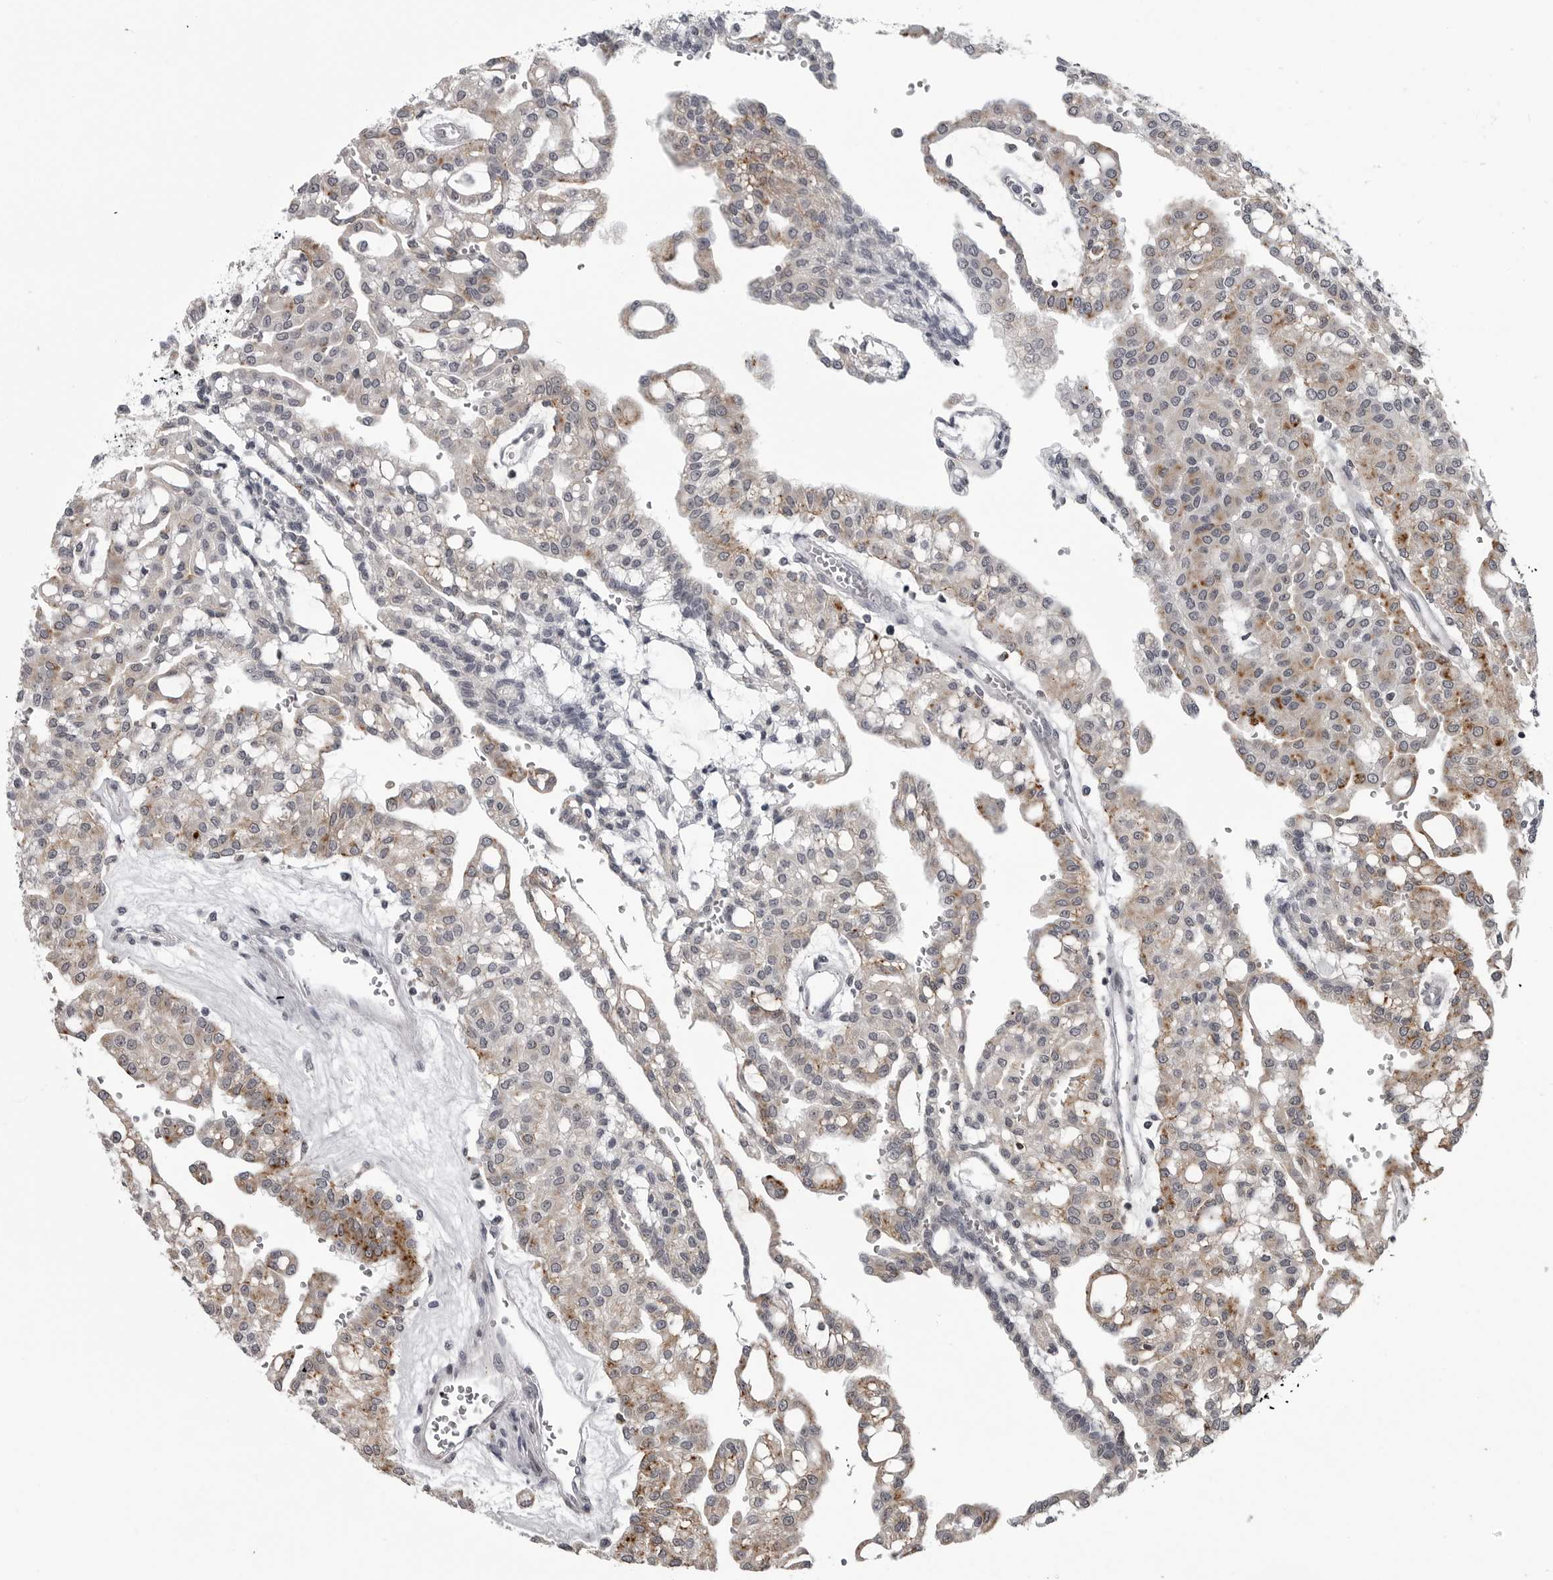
{"staining": {"intensity": "moderate", "quantity": "25%-75%", "location": "cytoplasmic/membranous"}, "tissue": "renal cancer", "cell_type": "Tumor cells", "image_type": "cancer", "snomed": [{"axis": "morphology", "description": "Adenocarcinoma, NOS"}, {"axis": "topography", "description": "Kidney"}], "caption": "Protein expression analysis of human adenocarcinoma (renal) reveals moderate cytoplasmic/membranous staining in approximately 25%-75% of tumor cells.", "gene": "LYSMD1", "patient": {"sex": "male", "age": 63}}